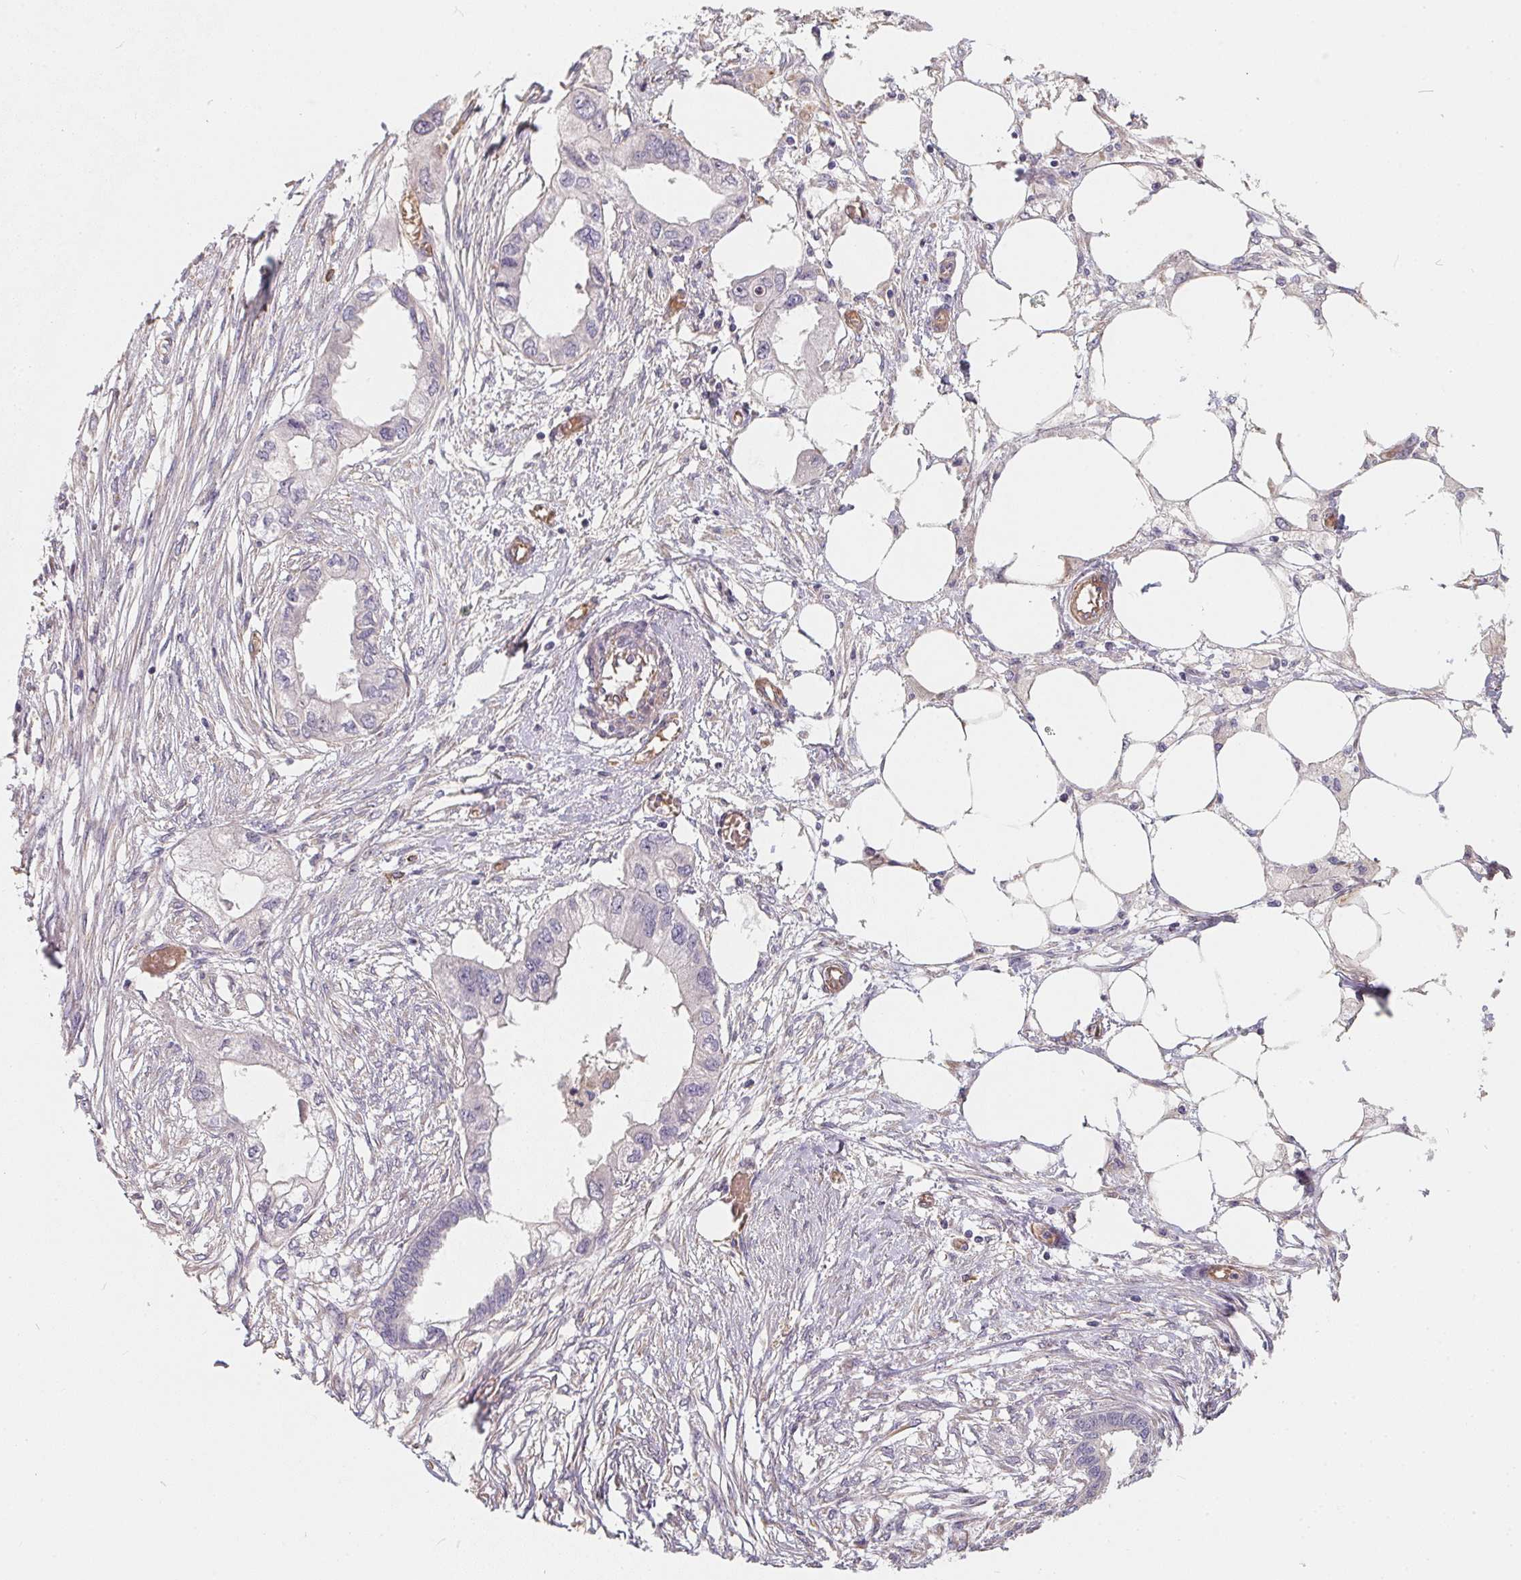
{"staining": {"intensity": "negative", "quantity": "none", "location": "none"}, "tissue": "endometrial cancer", "cell_type": "Tumor cells", "image_type": "cancer", "snomed": [{"axis": "morphology", "description": "Adenocarcinoma, NOS"}, {"axis": "morphology", "description": "Adenocarcinoma, metastatic, NOS"}, {"axis": "topography", "description": "Adipose tissue"}, {"axis": "topography", "description": "Endometrium"}], "caption": "Immunohistochemistry (IHC) of endometrial cancer shows no staining in tumor cells.", "gene": "TBKBP1", "patient": {"sex": "female", "age": 67}}